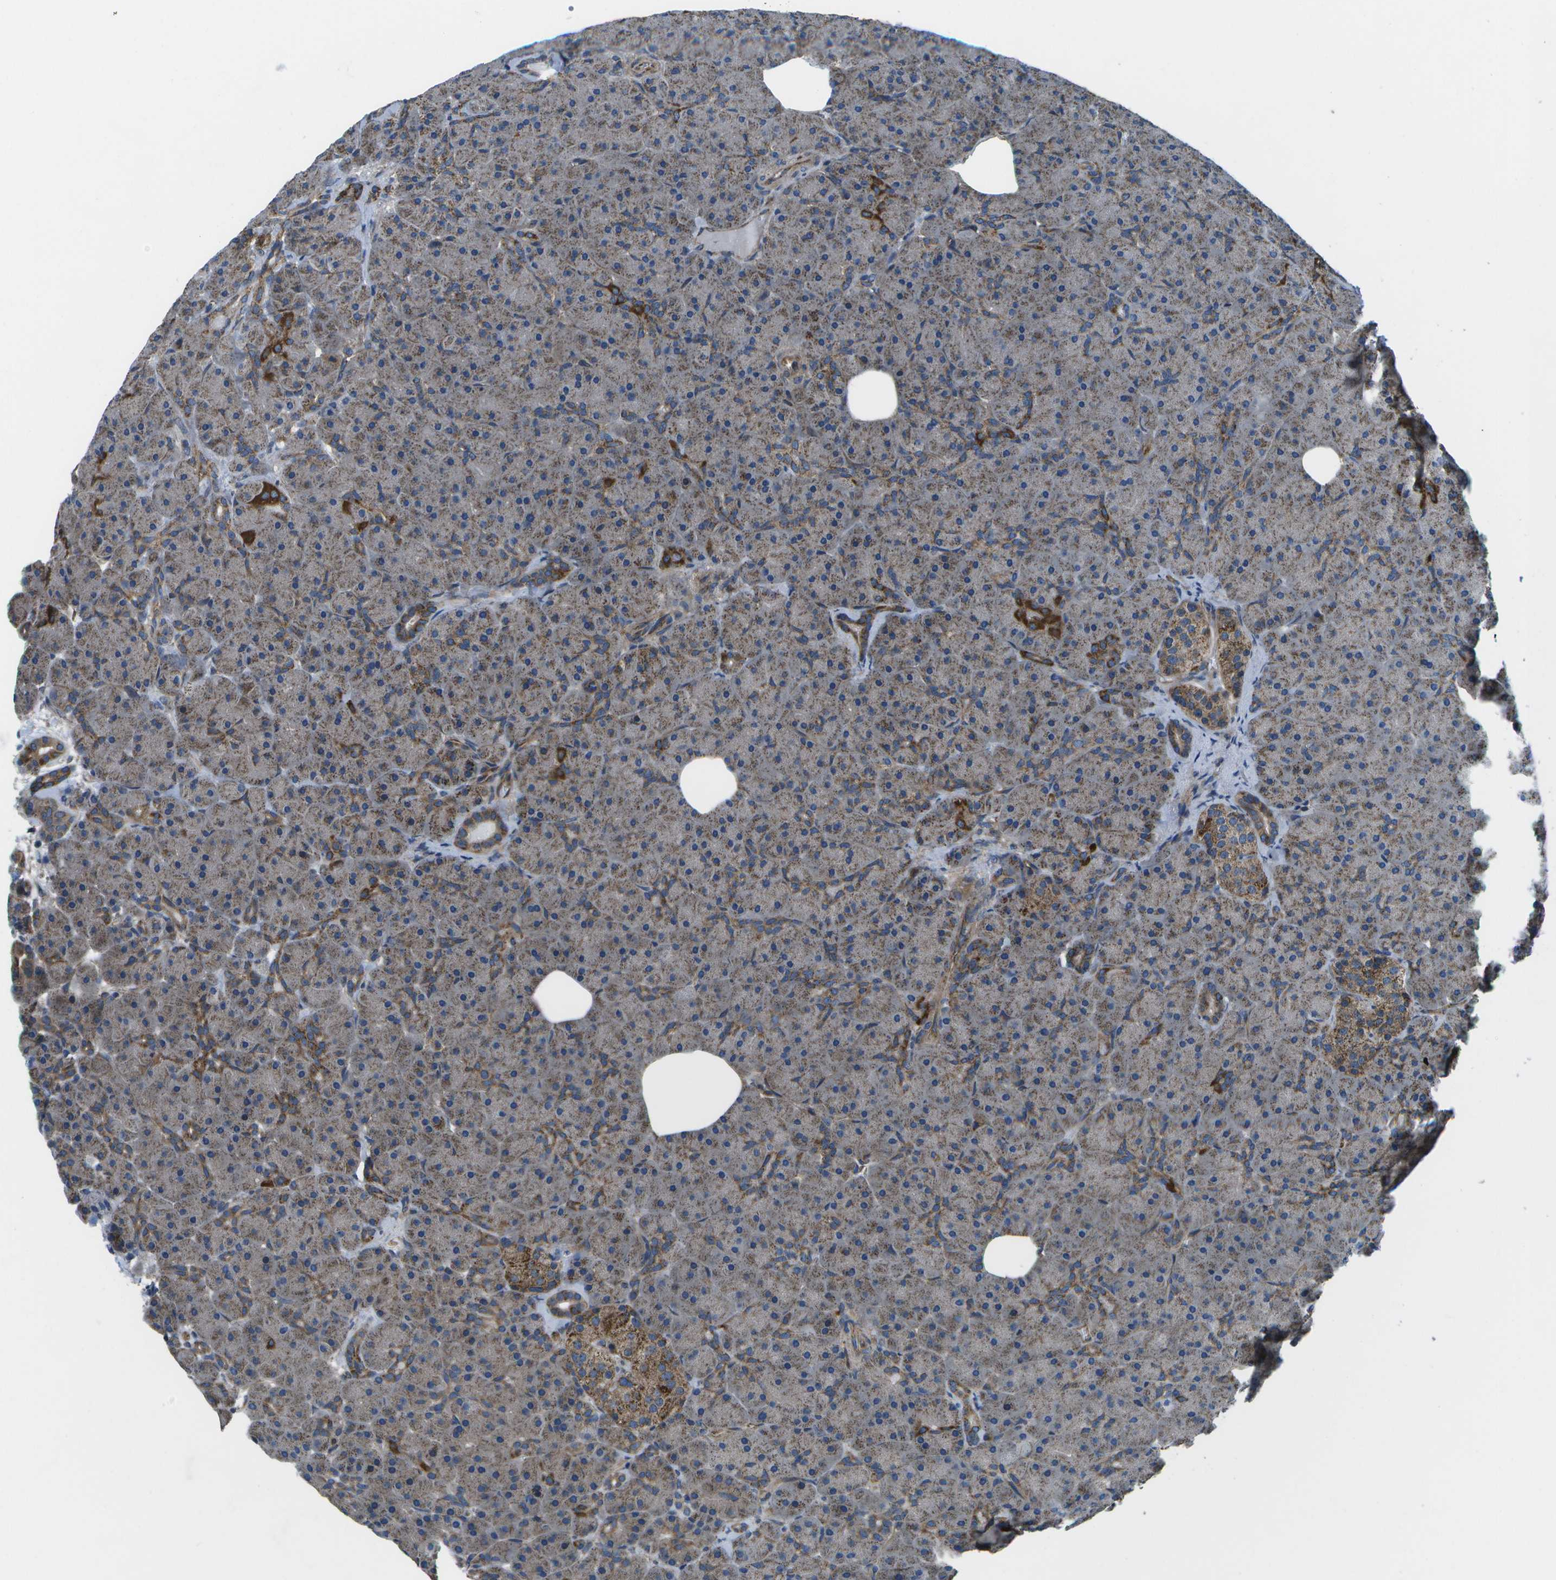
{"staining": {"intensity": "moderate", "quantity": "25%-75%", "location": "cytoplasmic/membranous"}, "tissue": "pancreas", "cell_type": "Exocrine glandular cells", "image_type": "normal", "snomed": [{"axis": "morphology", "description": "Normal tissue, NOS"}, {"axis": "topography", "description": "Pancreas"}], "caption": "Protein positivity by IHC shows moderate cytoplasmic/membranous positivity in approximately 25%-75% of exocrine glandular cells in normal pancreas.", "gene": "MVK", "patient": {"sex": "male", "age": 66}}